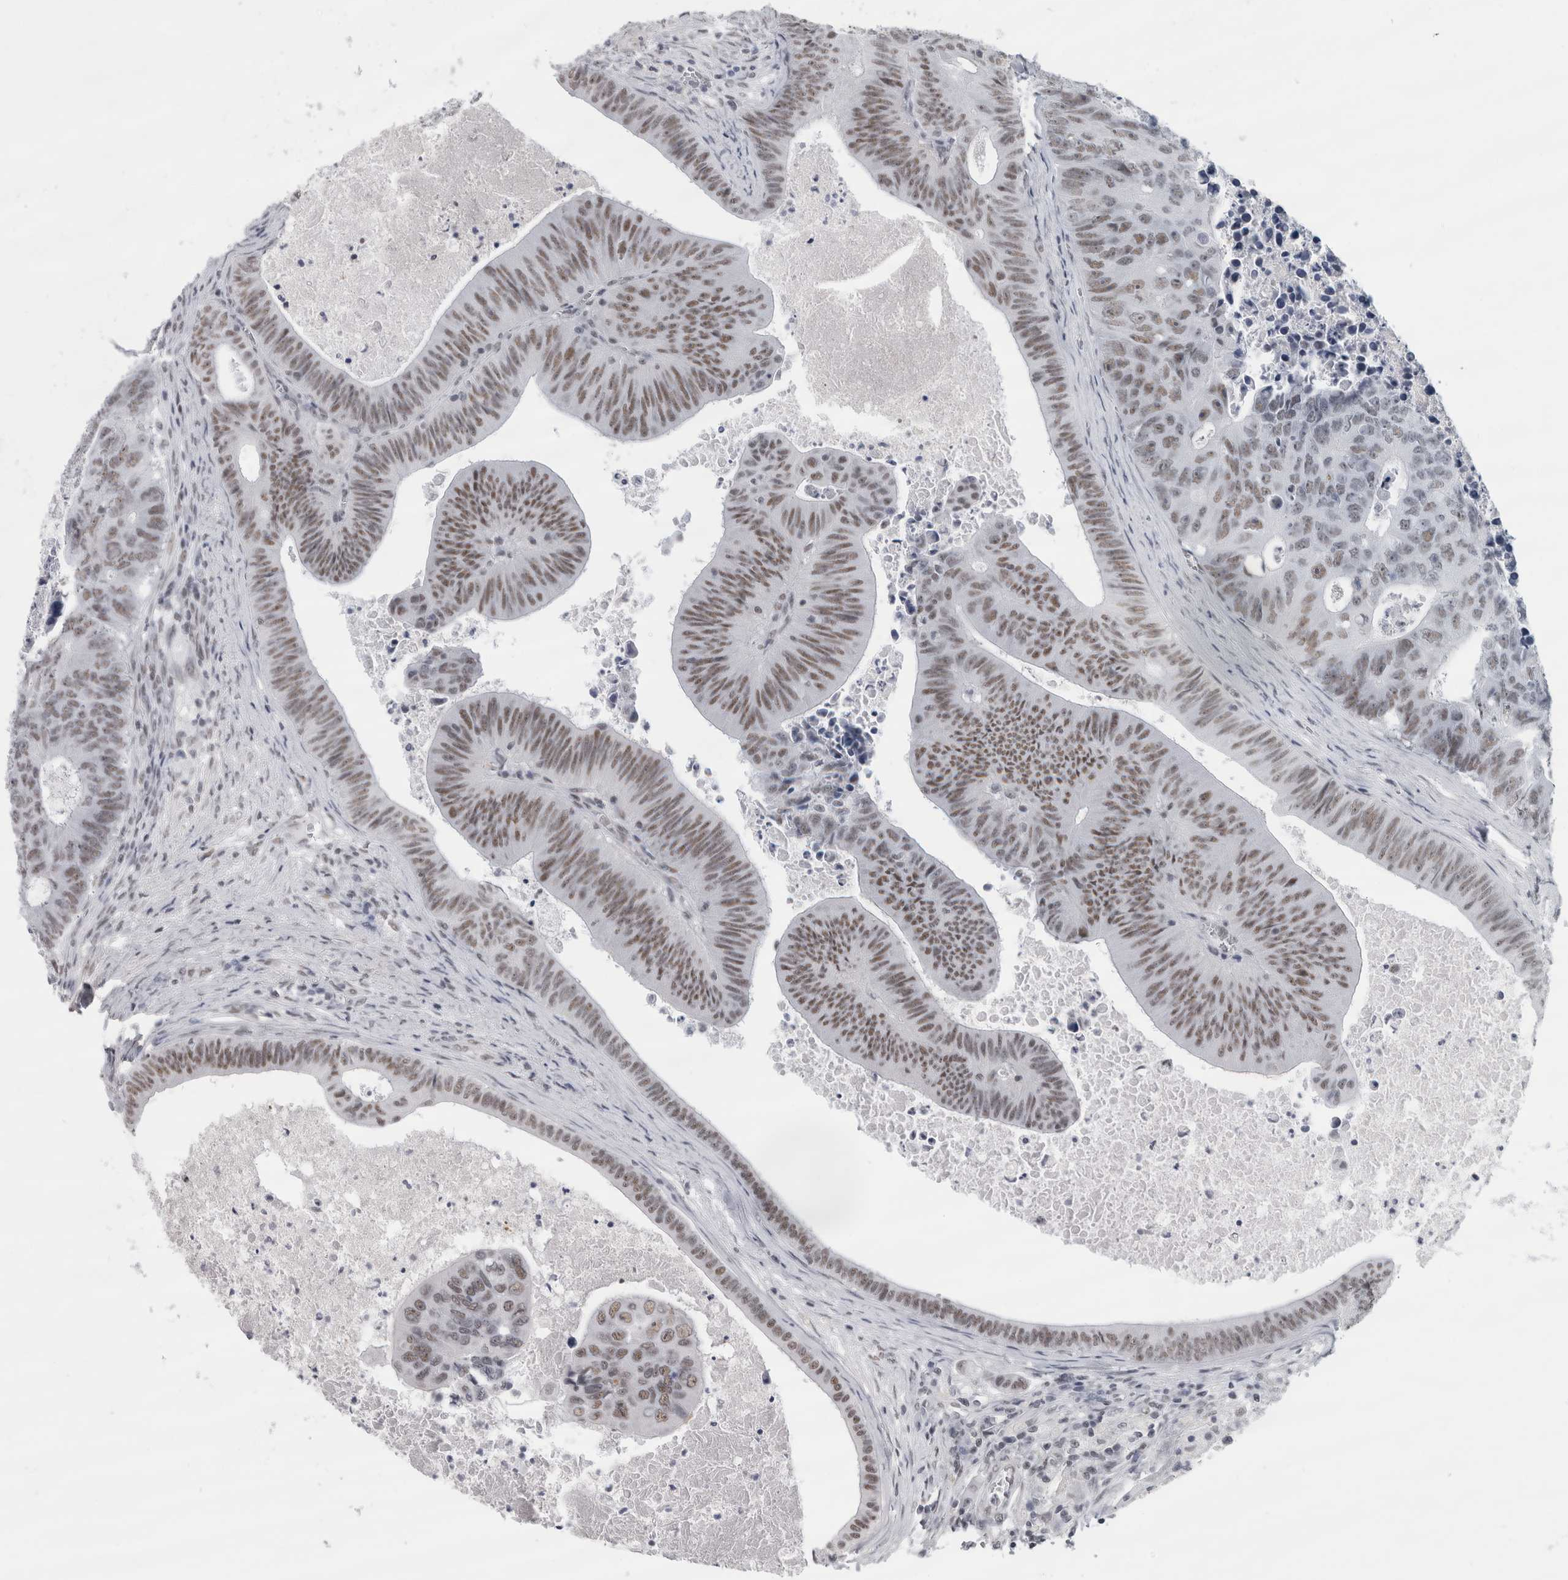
{"staining": {"intensity": "moderate", "quantity": ">75%", "location": "nuclear"}, "tissue": "colorectal cancer", "cell_type": "Tumor cells", "image_type": "cancer", "snomed": [{"axis": "morphology", "description": "Adenocarcinoma, NOS"}, {"axis": "topography", "description": "Colon"}], "caption": "The immunohistochemical stain shows moderate nuclear expression in tumor cells of colorectal adenocarcinoma tissue. The protein of interest is shown in brown color, while the nuclei are stained blue.", "gene": "ARID4B", "patient": {"sex": "male", "age": 87}}